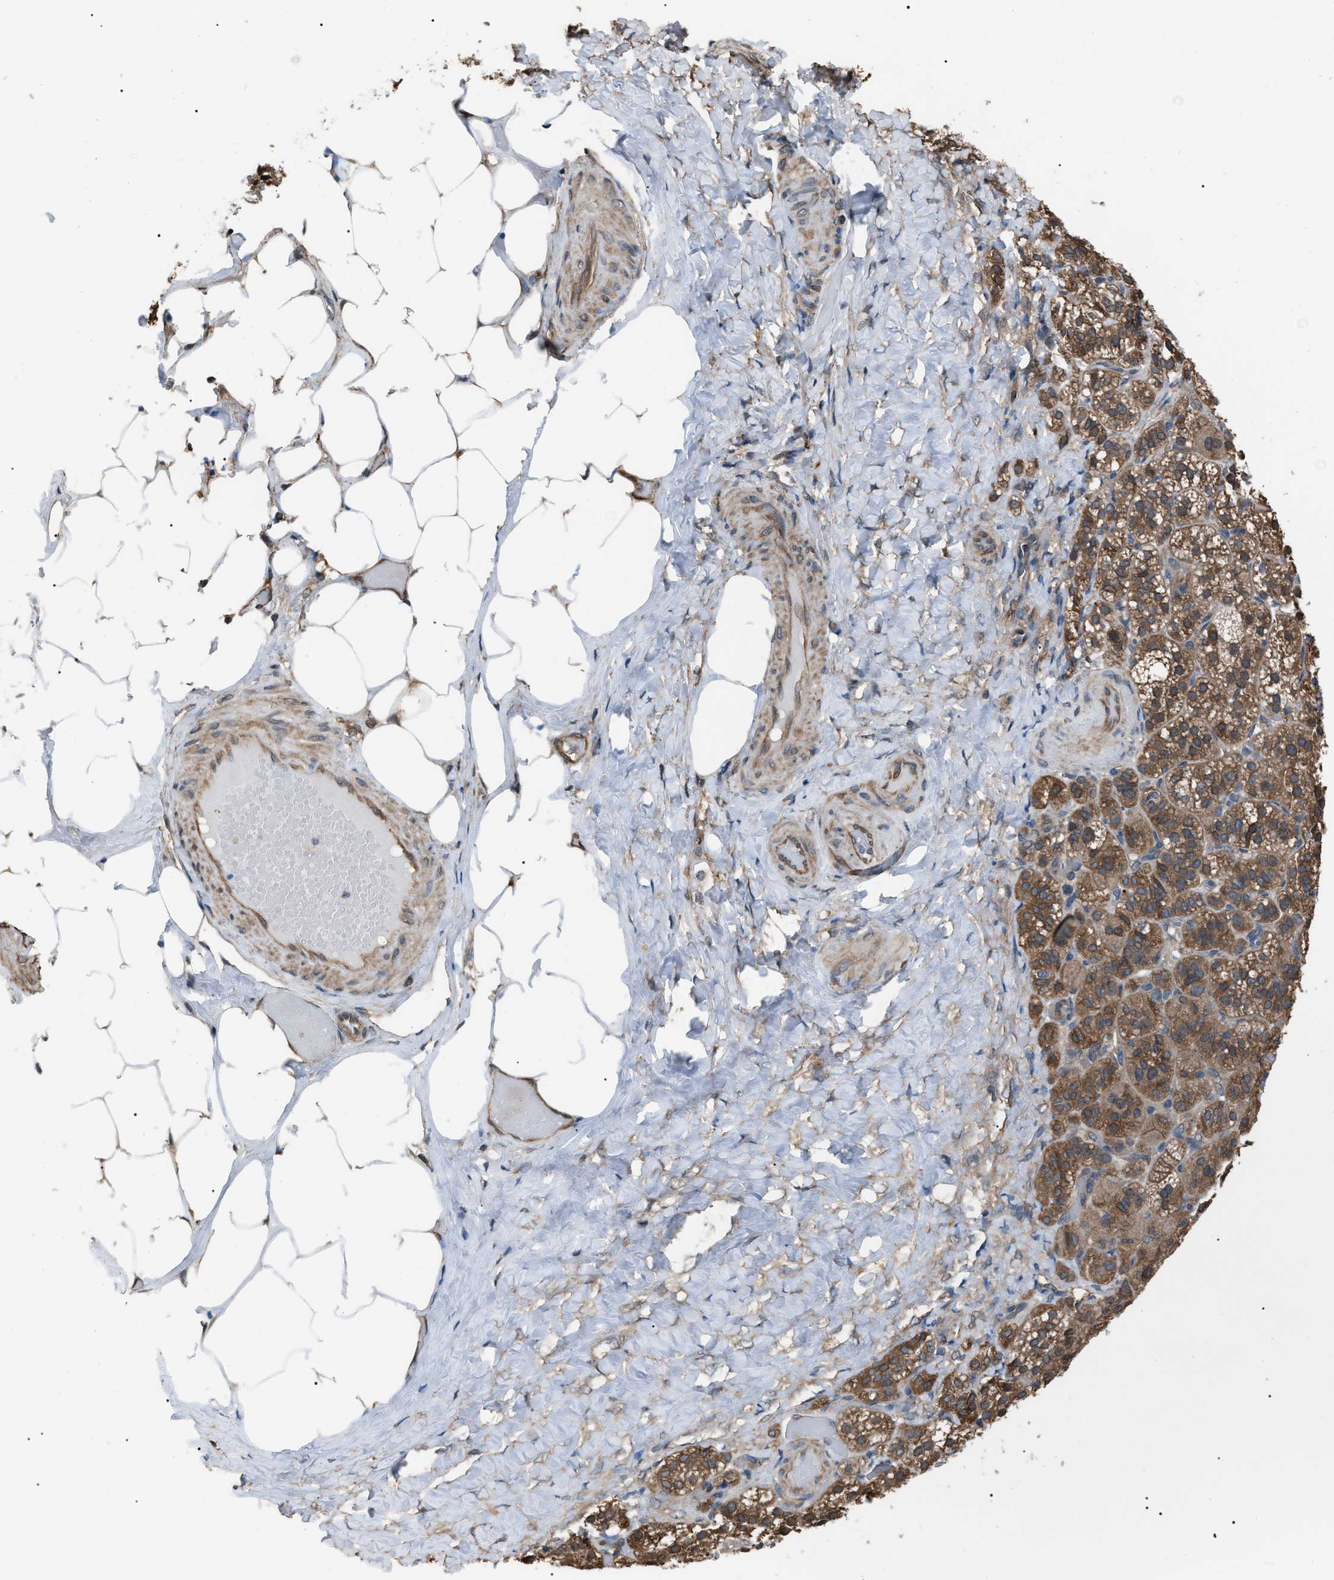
{"staining": {"intensity": "moderate", "quantity": ">75%", "location": "cytoplasmic/membranous"}, "tissue": "adrenal gland", "cell_type": "Glandular cells", "image_type": "normal", "snomed": [{"axis": "morphology", "description": "Normal tissue, NOS"}, {"axis": "topography", "description": "Adrenal gland"}], "caption": "Human adrenal gland stained for a protein (brown) exhibits moderate cytoplasmic/membranous positive expression in about >75% of glandular cells.", "gene": "PDCD5", "patient": {"sex": "female", "age": 59}}